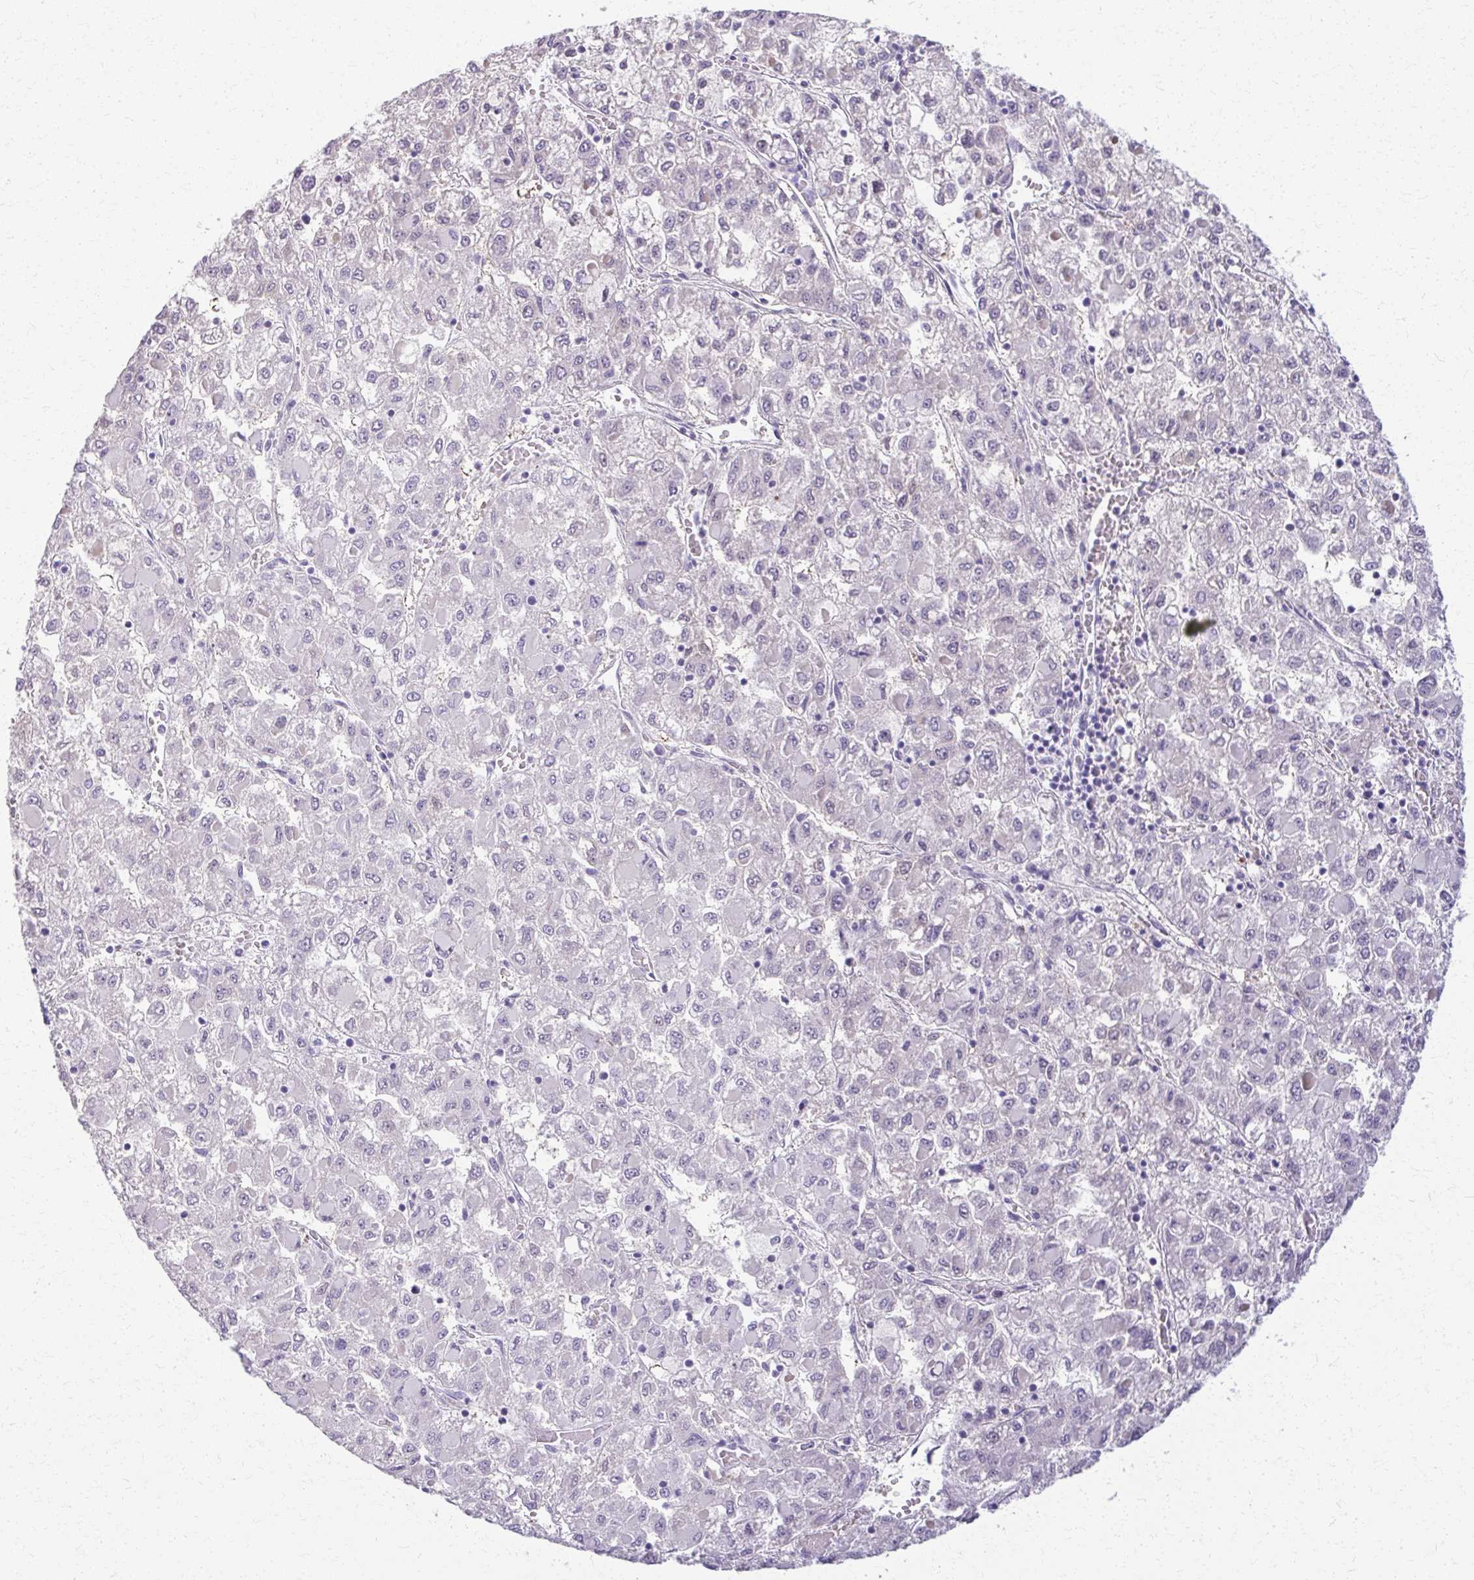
{"staining": {"intensity": "negative", "quantity": "none", "location": "none"}, "tissue": "liver cancer", "cell_type": "Tumor cells", "image_type": "cancer", "snomed": [{"axis": "morphology", "description": "Carcinoma, Hepatocellular, NOS"}, {"axis": "topography", "description": "Liver"}], "caption": "Histopathology image shows no significant protein positivity in tumor cells of liver hepatocellular carcinoma. (Immunohistochemistry, brightfield microscopy, high magnification).", "gene": "OR4M1", "patient": {"sex": "male", "age": 40}}